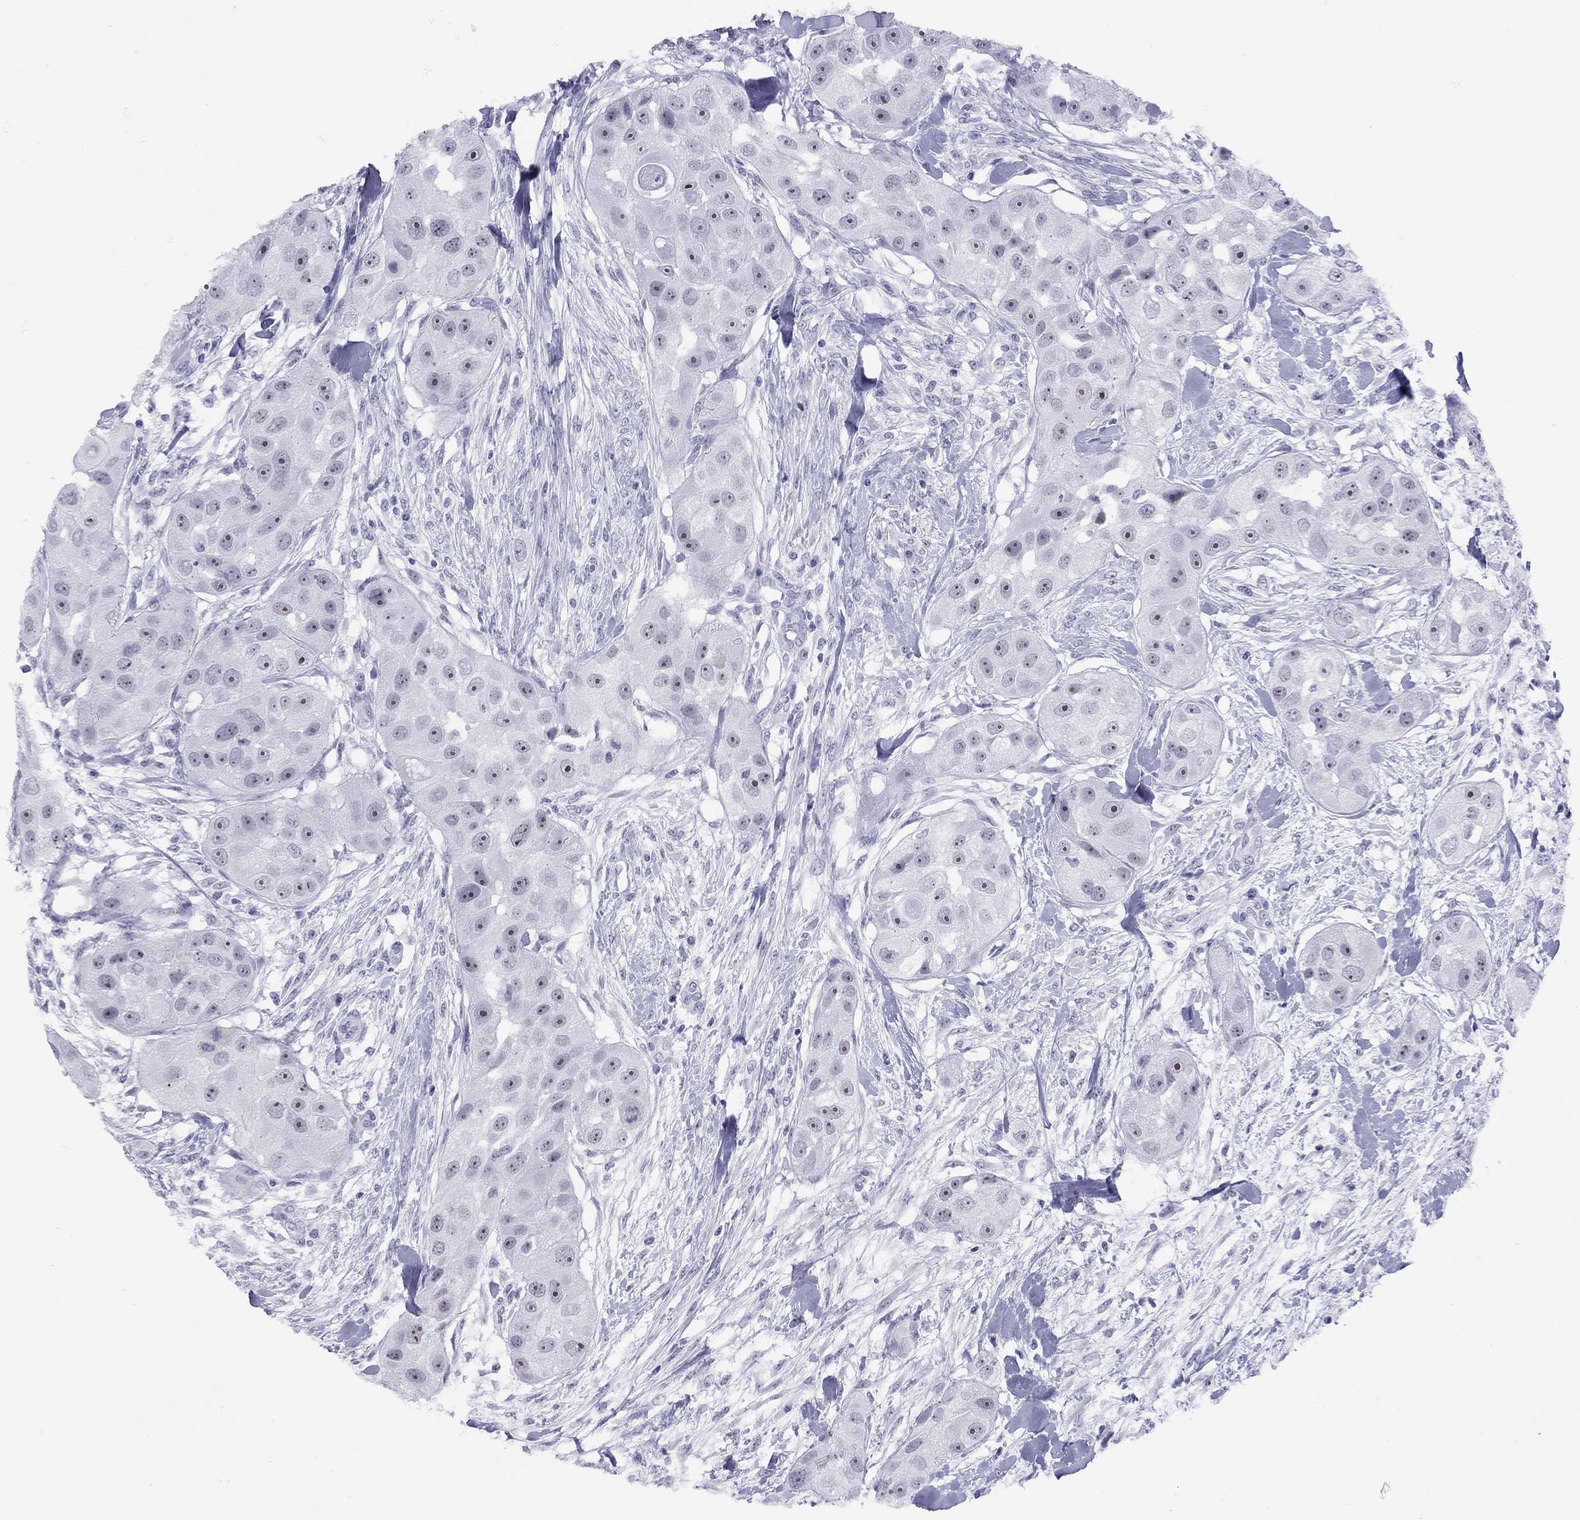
{"staining": {"intensity": "moderate", "quantity": "<25%", "location": "nuclear"}, "tissue": "head and neck cancer", "cell_type": "Tumor cells", "image_type": "cancer", "snomed": [{"axis": "morphology", "description": "Squamous cell carcinoma, NOS"}, {"axis": "topography", "description": "Head-Neck"}], "caption": "A low amount of moderate nuclear expression is appreciated in approximately <25% of tumor cells in head and neck cancer (squamous cell carcinoma) tissue. Using DAB (brown) and hematoxylin (blue) stains, captured at high magnification using brightfield microscopy.", "gene": "LYAR", "patient": {"sex": "male", "age": 51}}